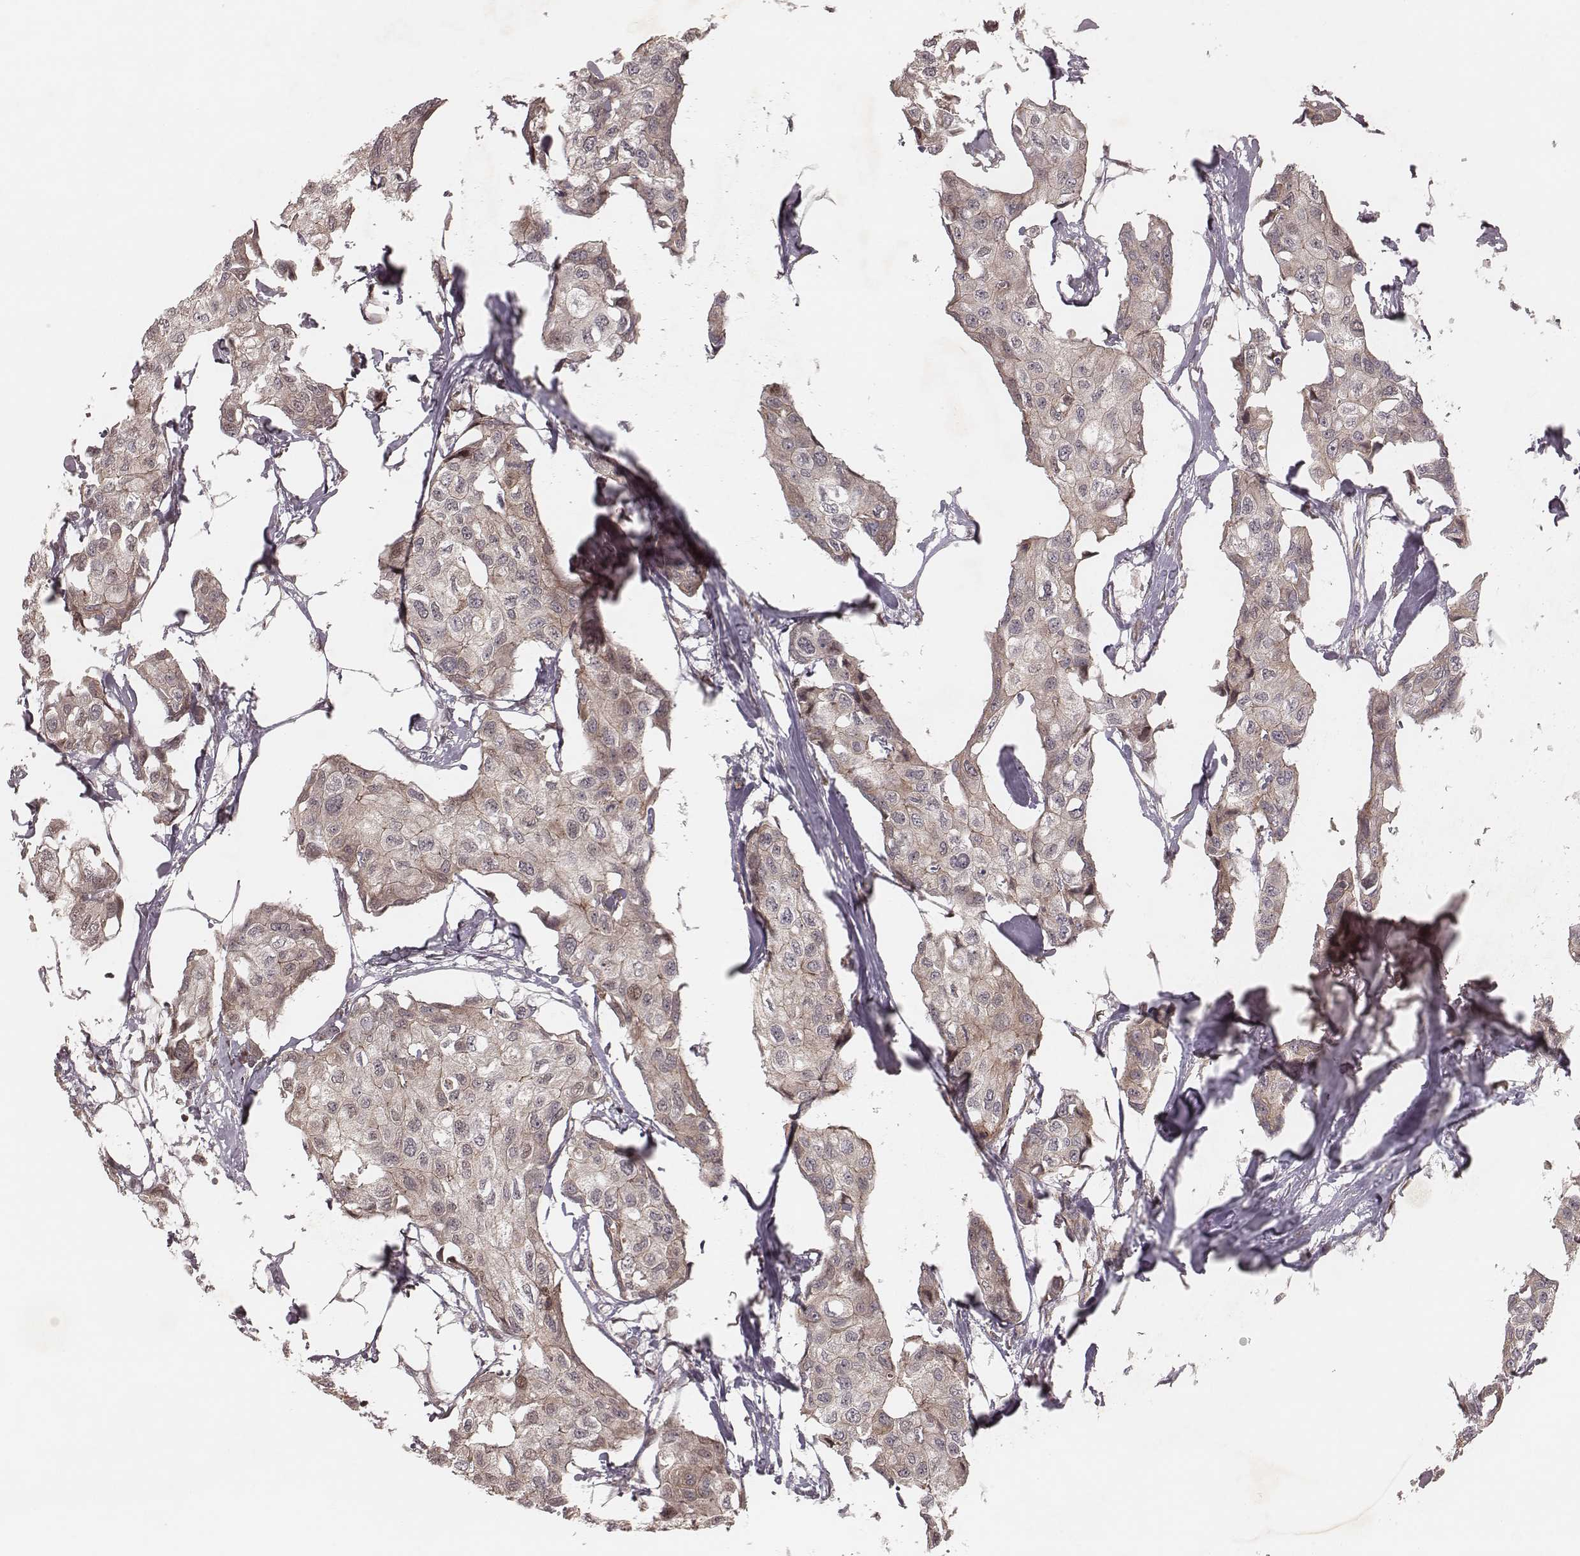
{"staining": {"intensity": "weak", "quantity": "25%-75%", "location": "cytoplasmic/membranous"}, "tissue": "breast cancer", "cell_type": "Tumor cells", "image_type": "cancer", "snomed": [{"axis": "morphology", "description": "Duct carcinoma"}, {"axis": "topography", "description": "Breast"}], "caption": "High-magnification brightfield microscopy of invasive ductal carcinoma (breast) stained with DAB (3,3'-diaminobenzidine) (brown) and counterstained with hematoxylin (blue). tumor cells exhibit weak cytoplasmic/membranous expression is present in about25%-75% of cells. (DAB (3,3'-diaminobenzidine) IHC, brown staining for protein, blue staining for nuclei).", "gene": "MYO19", "patient": {"sex": "female", "age": 80}}